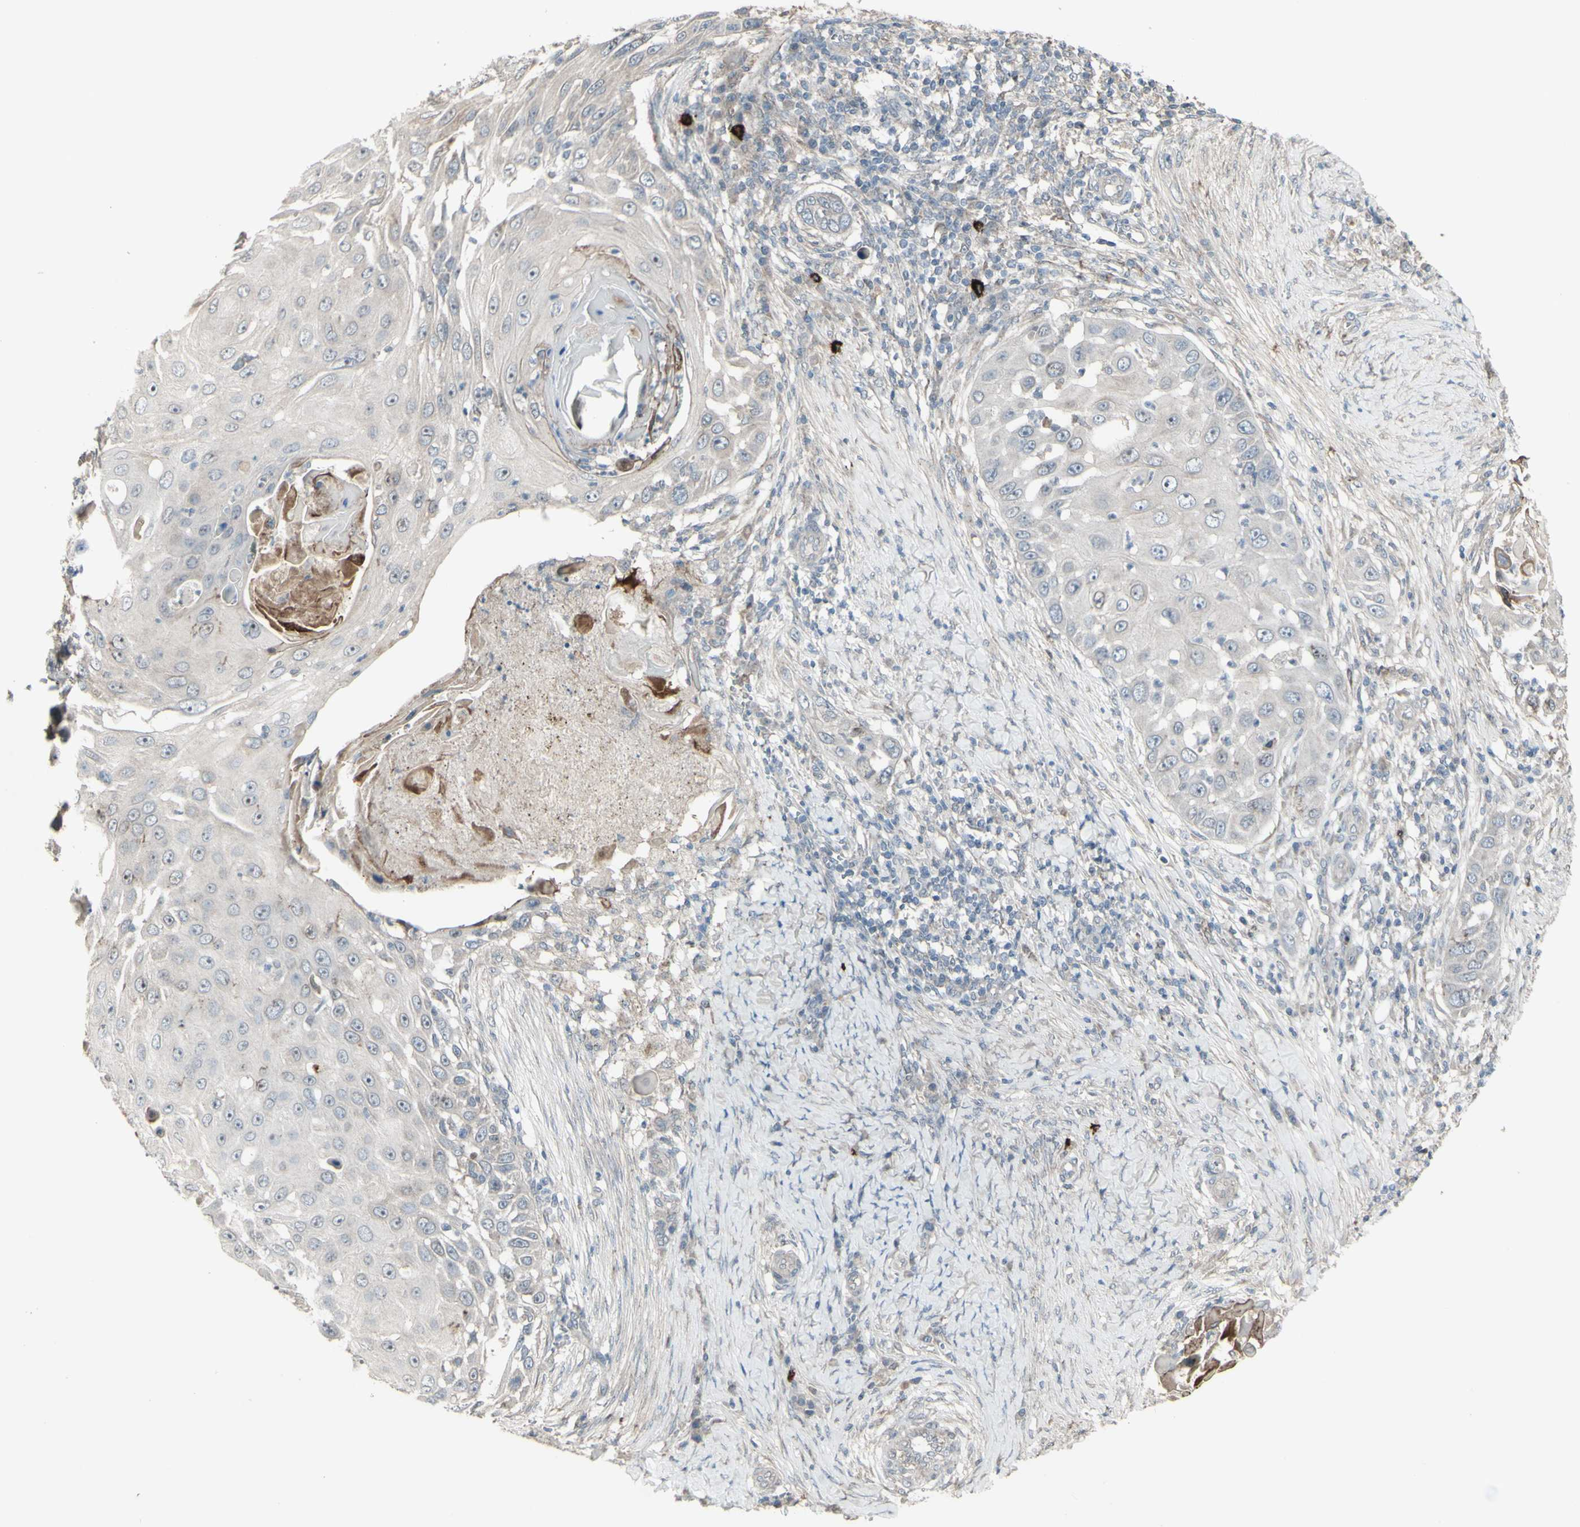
{"staining": {"intensity": "weak", "quantity": "<25%", "location": "cytoplasmic/membranous"}, "tissue": "skin cancer", "cell_type": "Tumor cells", "image_type": "cancer", "snomed": [{"axis": "morphology", "description": "Squamous cell carcinoma, NOS"}, {"axis": "topography", "description": "Skin"}], "caption": "The immunohistochemistry (IHC) histopathology image has no significant staining in tumor cells of squamous cell carcinoma (skin) tissue.", "gene": "GRAMD1B", "patient": {"sex": "female", "age": 44}}